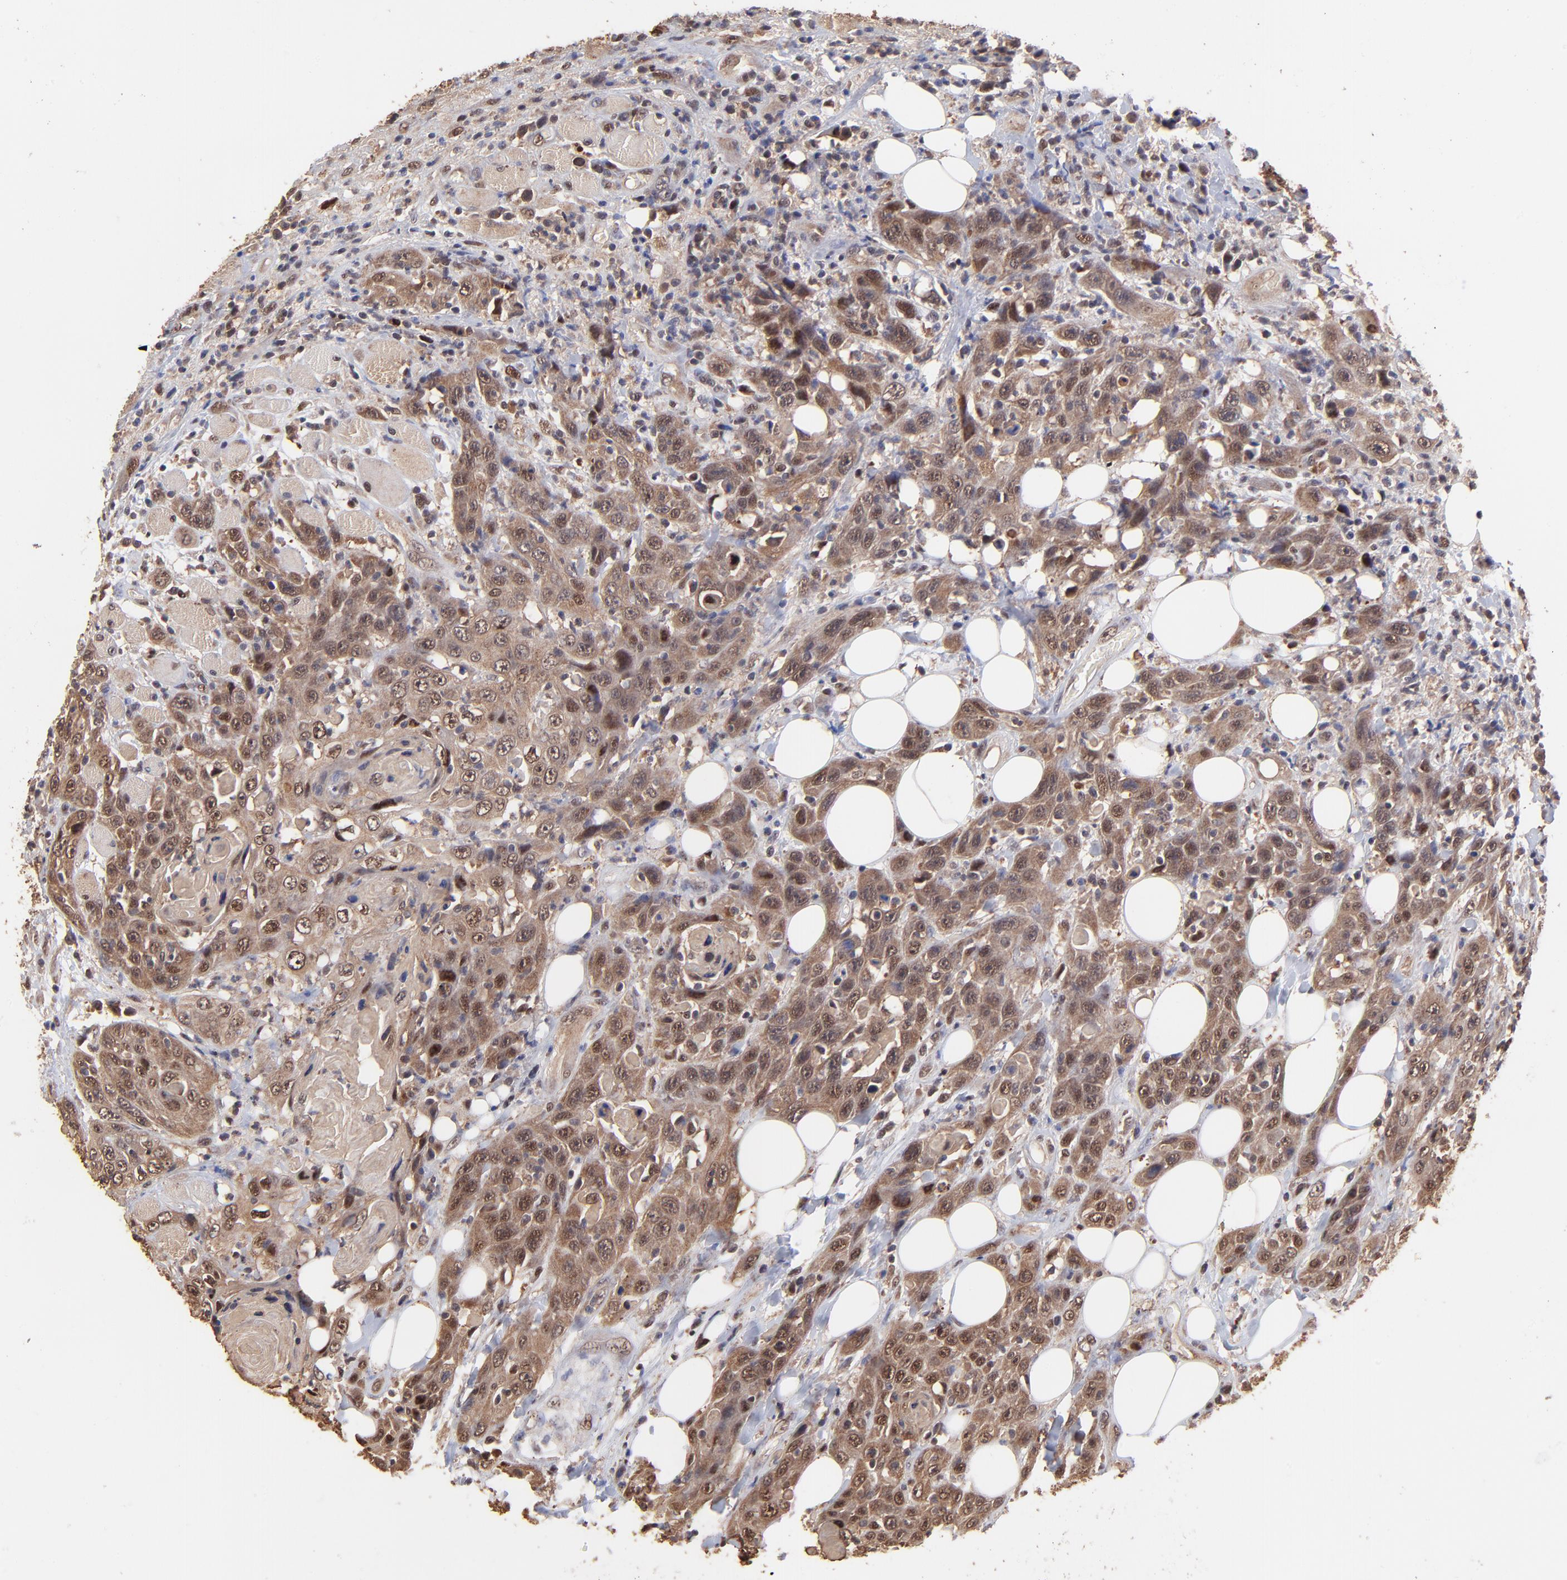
{"staining": {"intensity": "strong", "quantity": ">75%", "location": "nuclear"}, "tissue": "head and neck cancer", "cell_type": "Tumor cells", "image_type": "cancer", "snomed": [{"axis": "morphology", "description": "Squamous cell carcinoma, NOS"}, {"axis": "topography", "description": "Head-Neck"}], "caption": "Immunohistochemistry (IHC) of human head and neck cancer (squamous cell carcinoma) demonstrates high levels of strong nuclear positivity in approximately >75% of tumor cells. (DAB (3,3'-diaminobenzidine) IHC, brown staining for protein, blue staining for nuclei).", "gene": "PSMA6", "patient": {"sex": "female", "age": 84}}